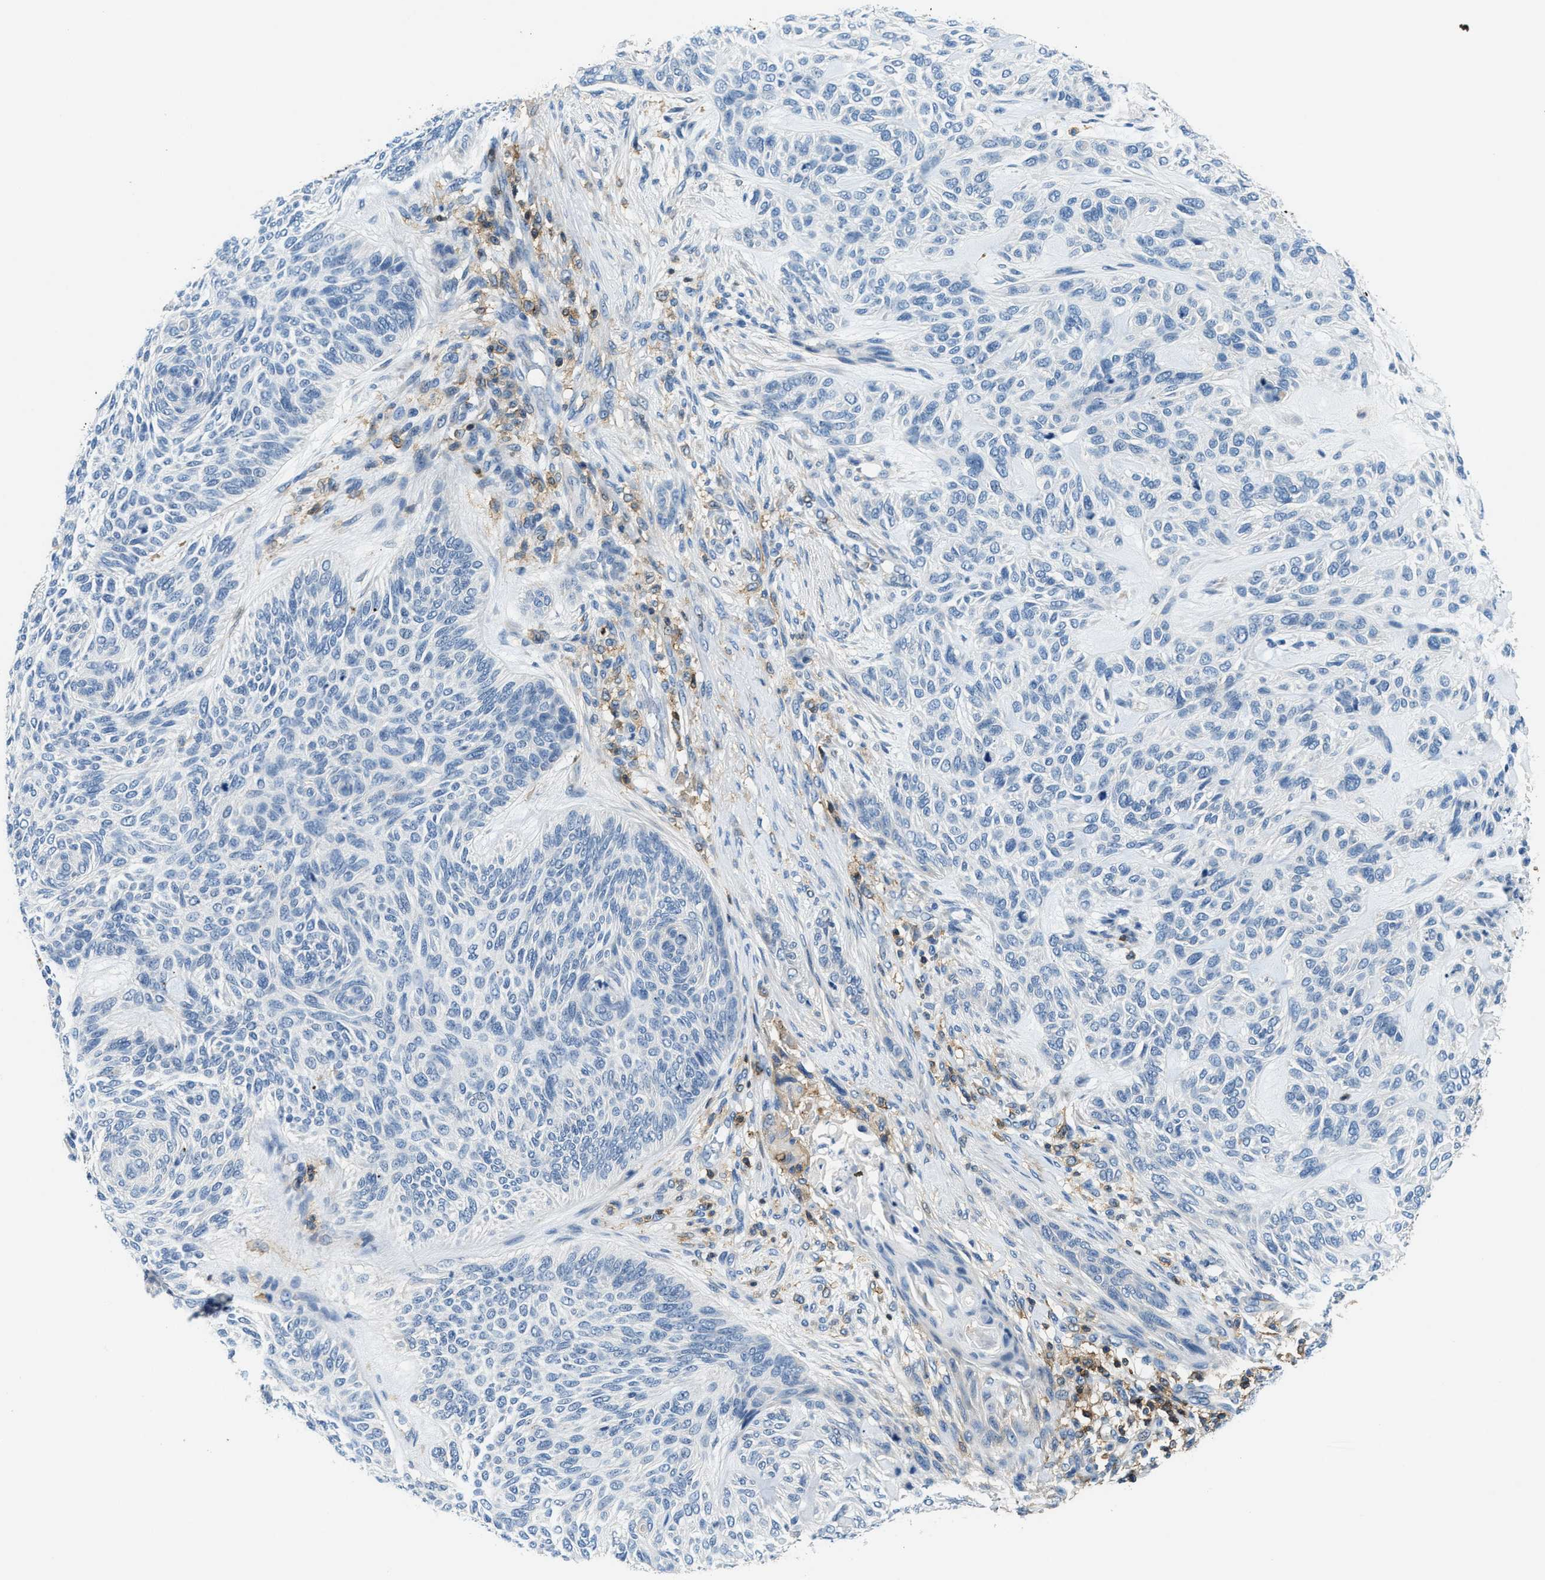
{"staining": {"intensity": "negative", "quantity": "none", "location": "none"}, "tissue": "skin cancer", "cell_type": "Tumor cells", "image_type": "cancer", "snomed": [{"axis": "morphology", "description": "Basal cell carcinoma"}, {"axis": "topography", "description": "Skin"}], "caption": "DAB (3,3'-diaminobenzidine) immunohistochemical staining of human skin cancer (basal cell carcinoma) displays no significant expression in tumor cells.", "gene": "MYO1G", "patient": {"sex": "male", "age": 55}}